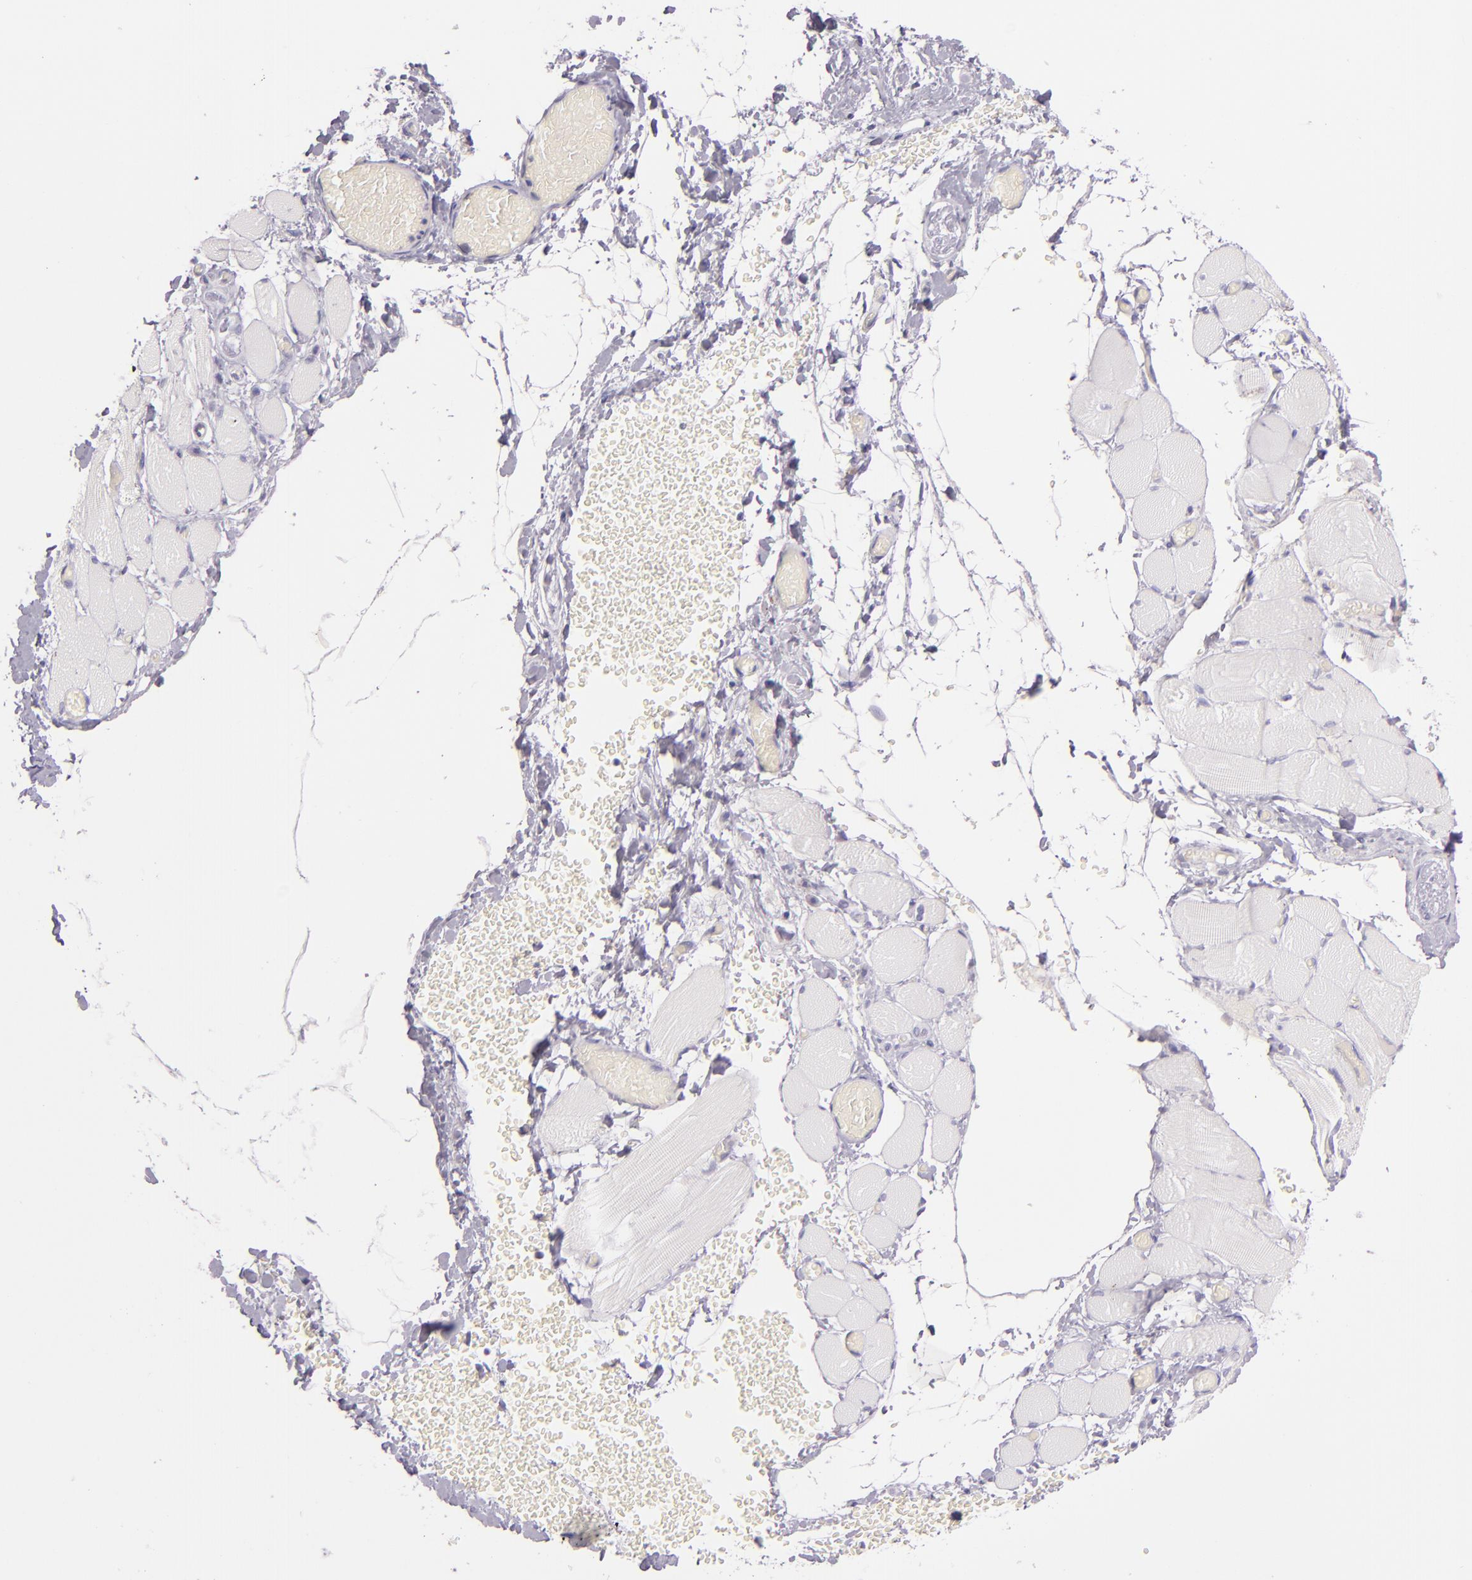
{"staining": {"intensity": "negative", "quantity": "none", "location": "none"}, "tissue": "skeletal muscle", "cell_type": "Myocytes", "image_type": "normal", "snomed": [{"axis": "morphology", "description": "Normal tissue, NOS"}, {"axis": "topography", "description": "Skeletal muscle"}, {"axis": "topography", "description": "Soft tissue"}], "caption": "Myocytes are negative for brown protein staining in normal skeletal muscle. Brightfield microscopy of immunohistochemistry (IHC) stained with DAB (brown) and hematoxylin (blue), captured at high magnification.", "gene": "ICAM1", "patient": {"sex": "female", "age": 58}}